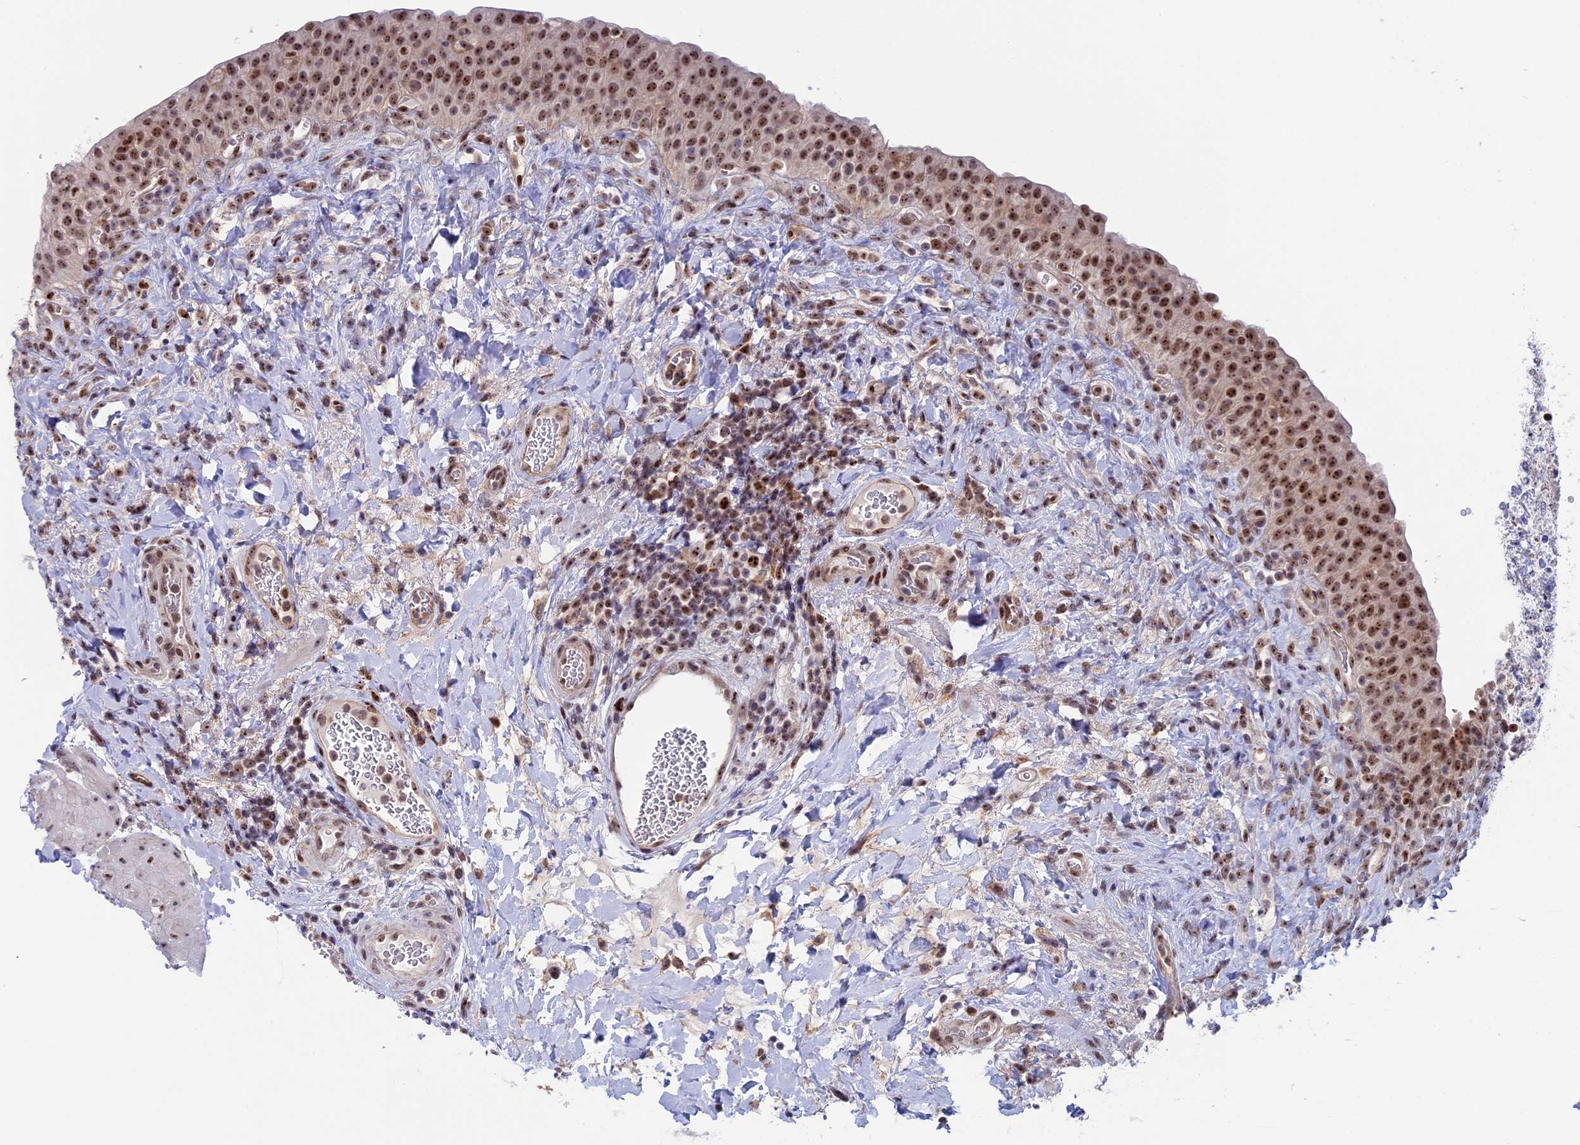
{"staining": {"intensity": "moderate", "quantity": ">75%", "location": "nuclear"}, "tissue": "urinary bladder", "cell_type": "Urothelial cells", "image_type": "normal", "snomed": [{"axis": "morphology", "description": "Normal tissue, NOS"}, {"axis": "morphology", "description": "Inflammation, NOS"}, {"axis": "topography", "description": "Urinary bladder"}], "caption": "The micrograph reveals immunohistochemical staining of normal urinary bladder. There is moderate nuclear positivity is identified in about >75% of urothelial cells.", "gene": "CCDC86", "patient": {"sex": "male", "age": 64}}